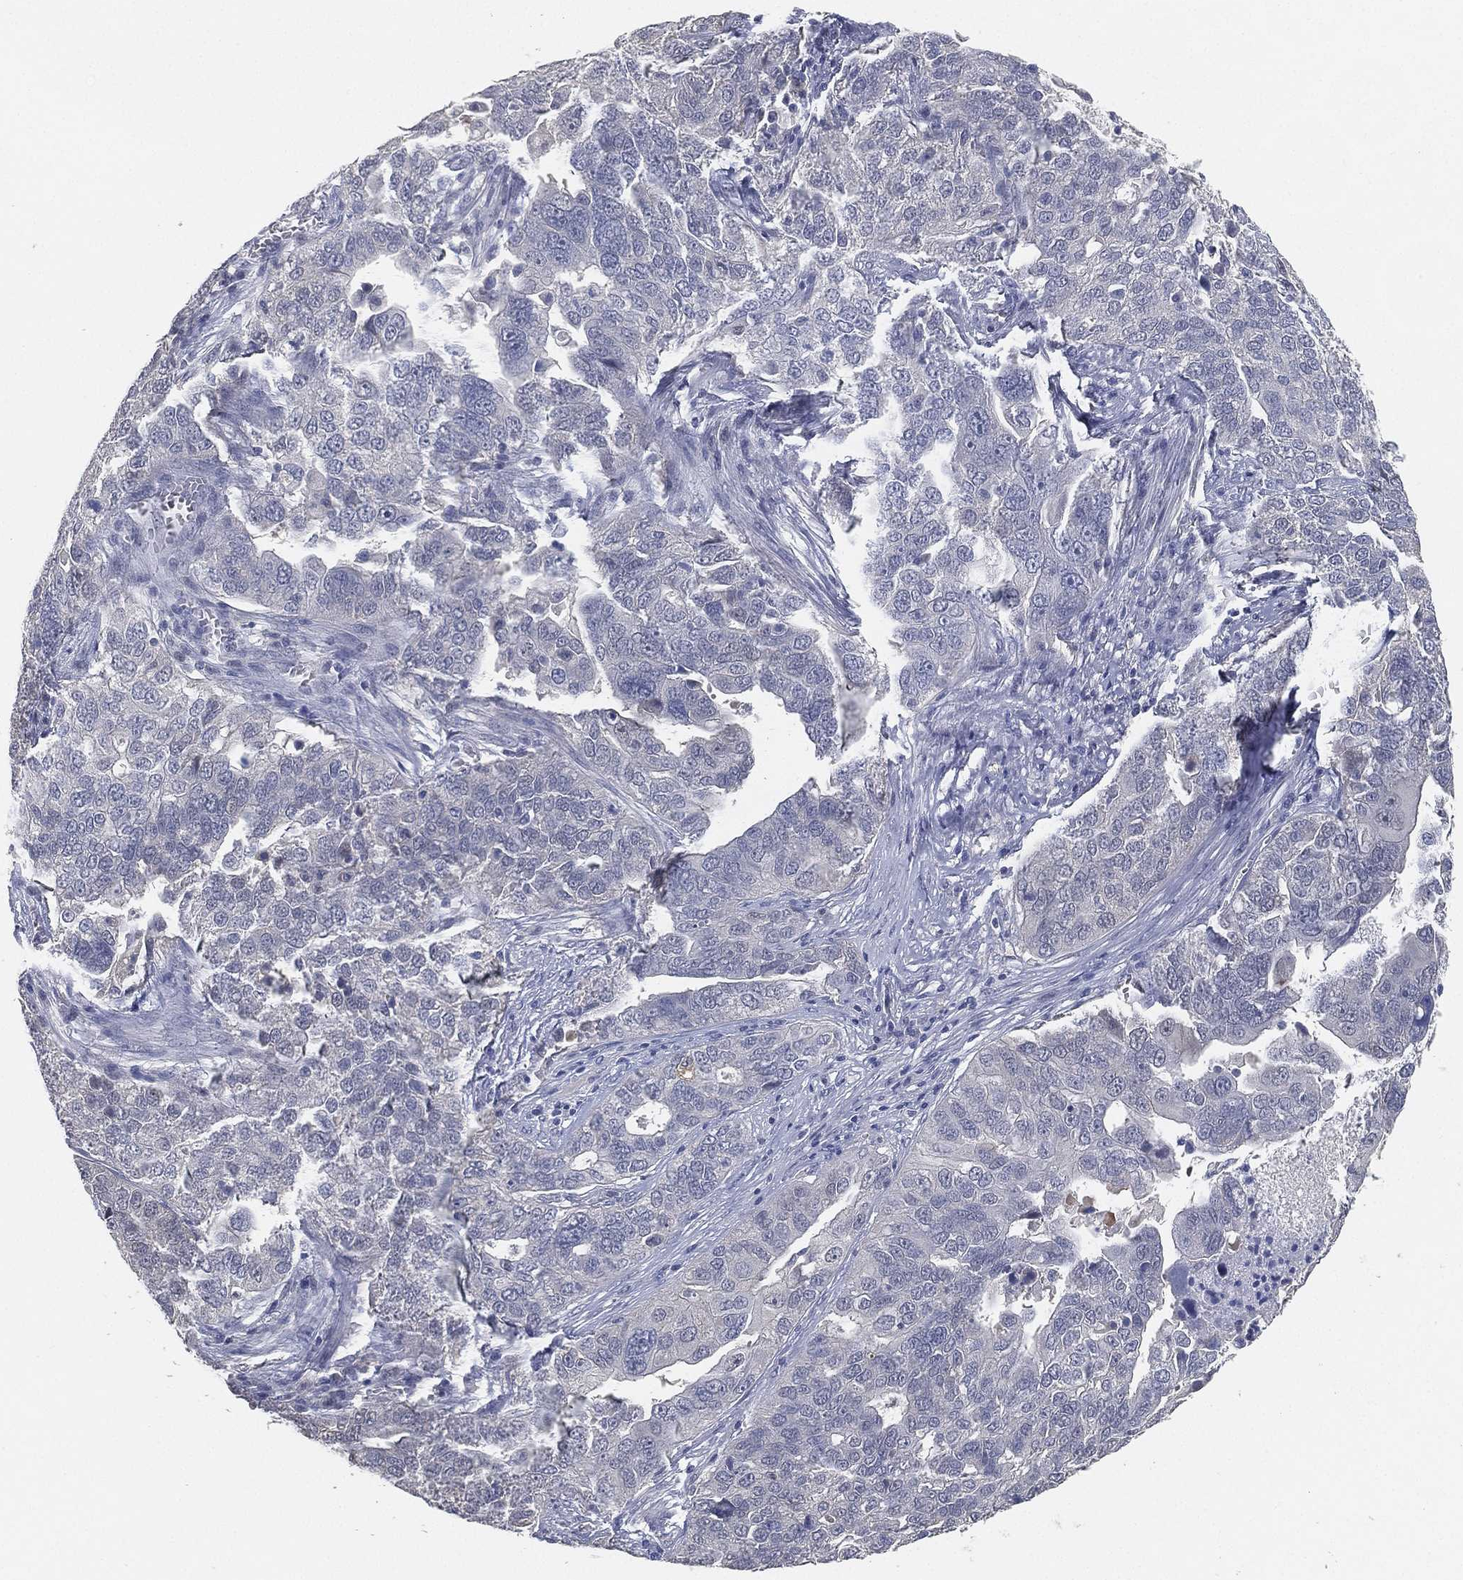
{"staining": {"intensity": "negative", "quantity": "none", "location": "none"}, "tissue": "ovarian cancer", "cell_type": "Tumor cells", "image_type": "cancer", "snomed": [{"axis": "morphology", "description": "Carcinoma, endometroid"}, {"axis": "topography", "description": "Soft tissue"}, {"axis": "topography", "description": "Ovary"}], "caption": "This is a histopathology image of immunohistochemistry (IHC) staining of endometroid carcinoma (ovarian), which shows no positivity in tumor cells.", "gene": "GPR61", "patient": {"sex": "female", "age": 52}}